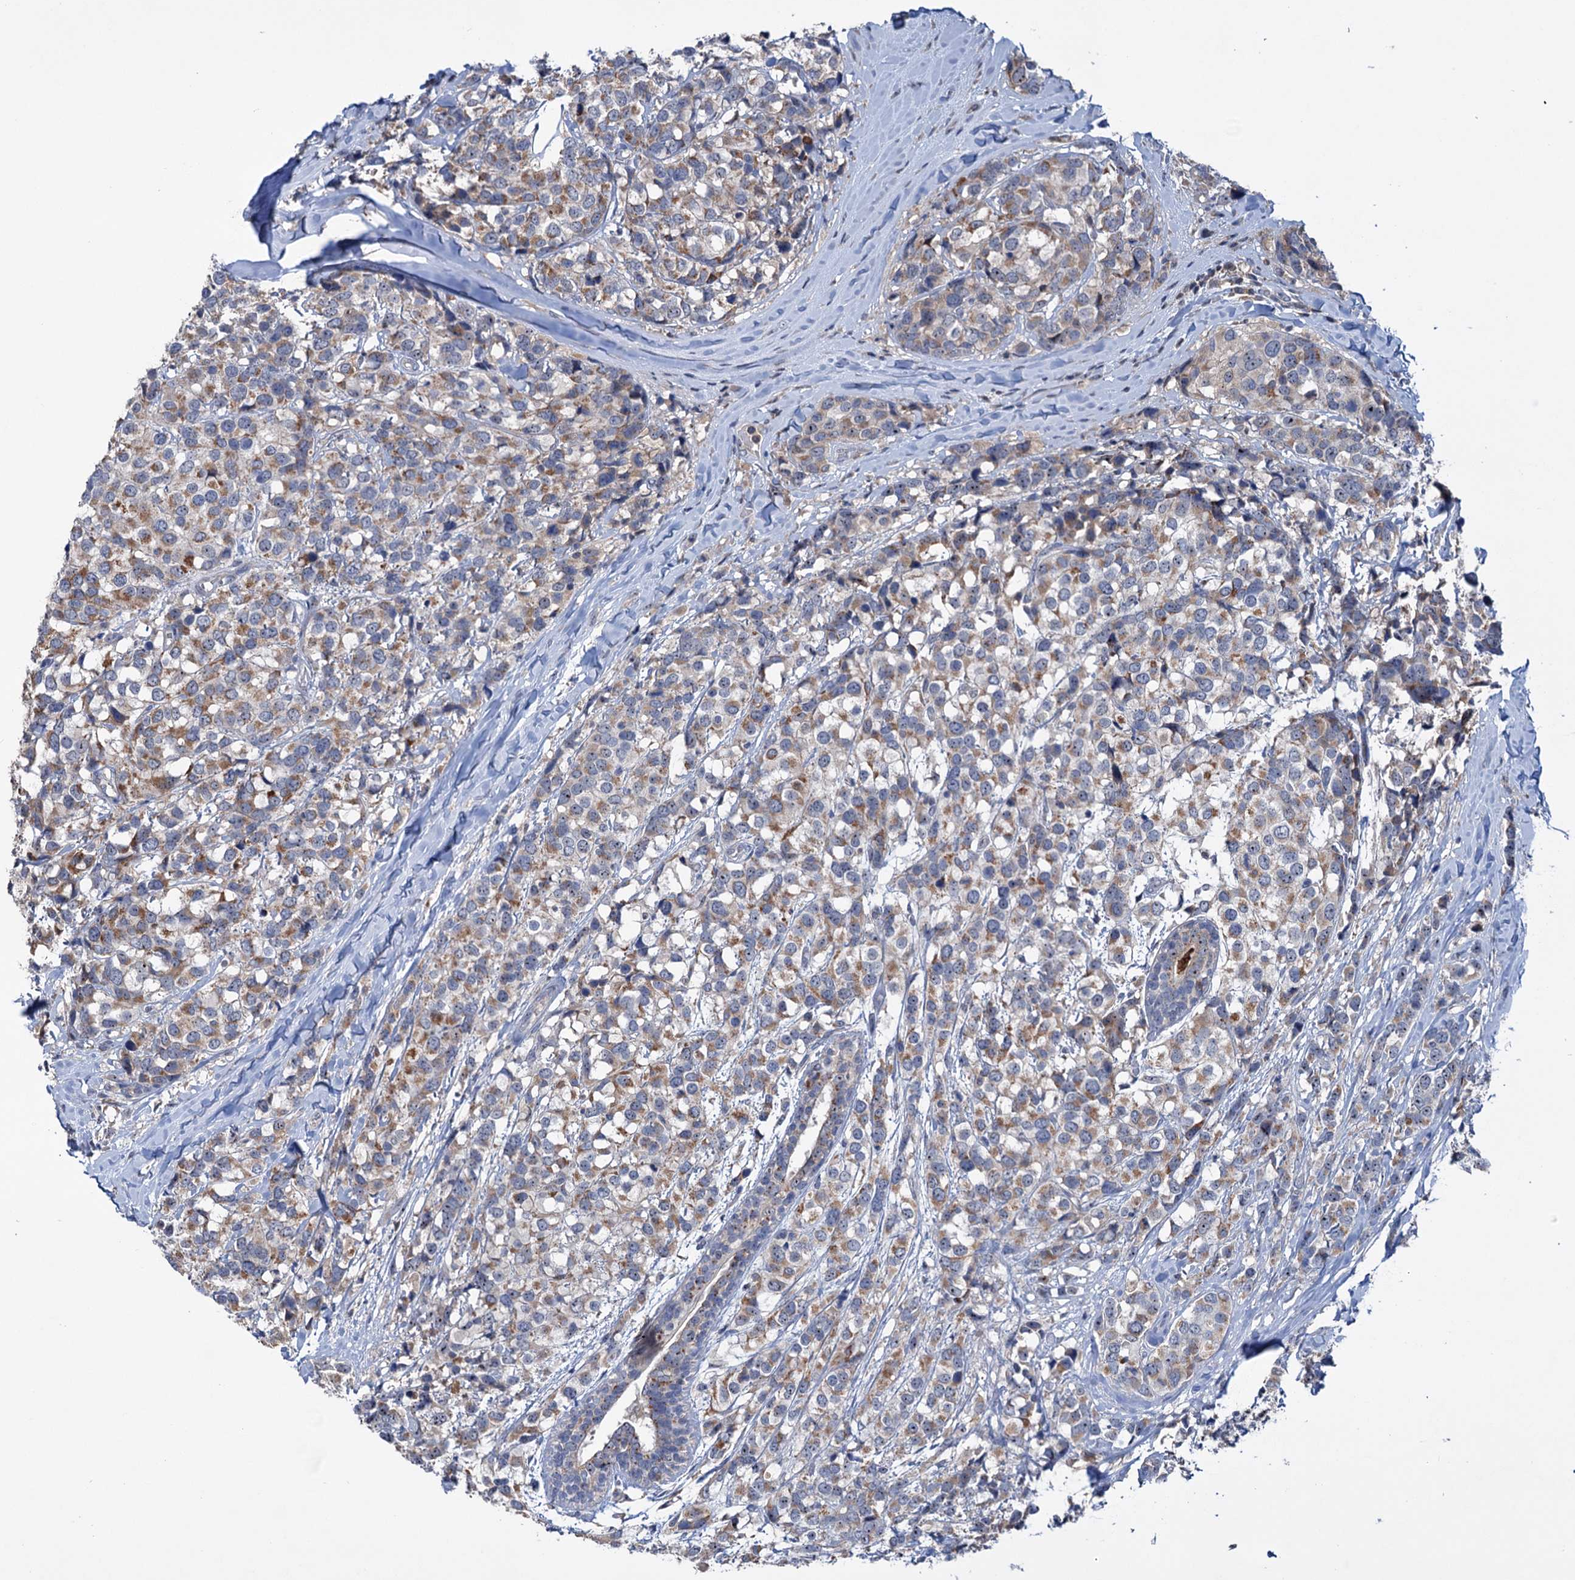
{"staining": {"intensity": "moderate", "quantity": "25%-75%", "location": "cytoplasmic/membranous"}, "tissue": "breast cancer", "cell_type": "Tumor cells", "image_type": "cancer", "snomed": [{"axis": "morphology", "description": "Lobular carcinoma"}, {"axis": "topography", "description": "Breast"}], "caption": "DAB immunohistochemical staining of breast lobular carcinoma shows moderate cytoplasmic/membranous protein expression in about 25%-75% of tumor cells. (Brightfield microscopy of DAB IHC at high magnification).", "gene": "HTR3B", "patient": {"sex": "female", "age": 59}}